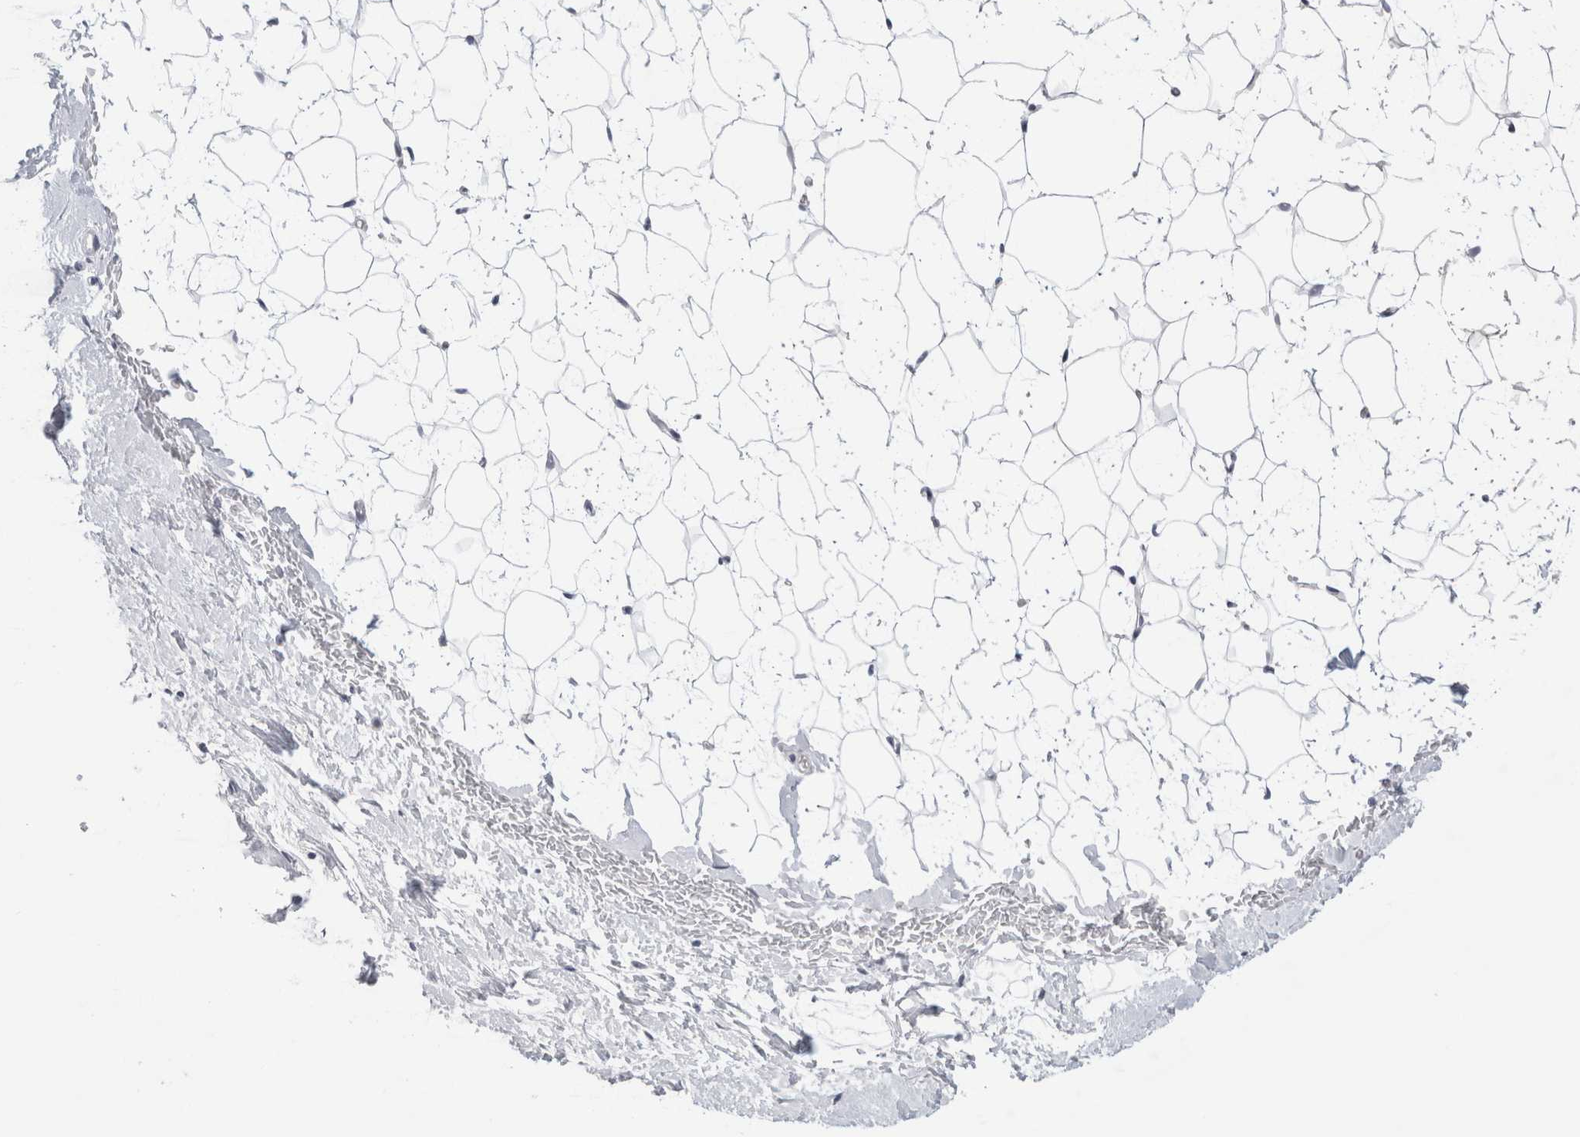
{"staining": {"intensity": "negative", "quantity": "none", "location": "none"}, "tissue": "breast", "cell_type": "Adipocytes", "image_type": "normal", "snomed": [{"axis": "morphology", "description": "Normal tissue, NOS"}, {"axis": "topography", "description": "Breast"}], "caption": "Immunohistochemistry (IHC) photomicrograph of benign breast: breast stained with DAB exhibits no significant protein staining in adipocytes. (IHC, brightfield microscopy, high magnification).", "gene": "TONSL", "patient": {"sex": "female", "age": 23}}